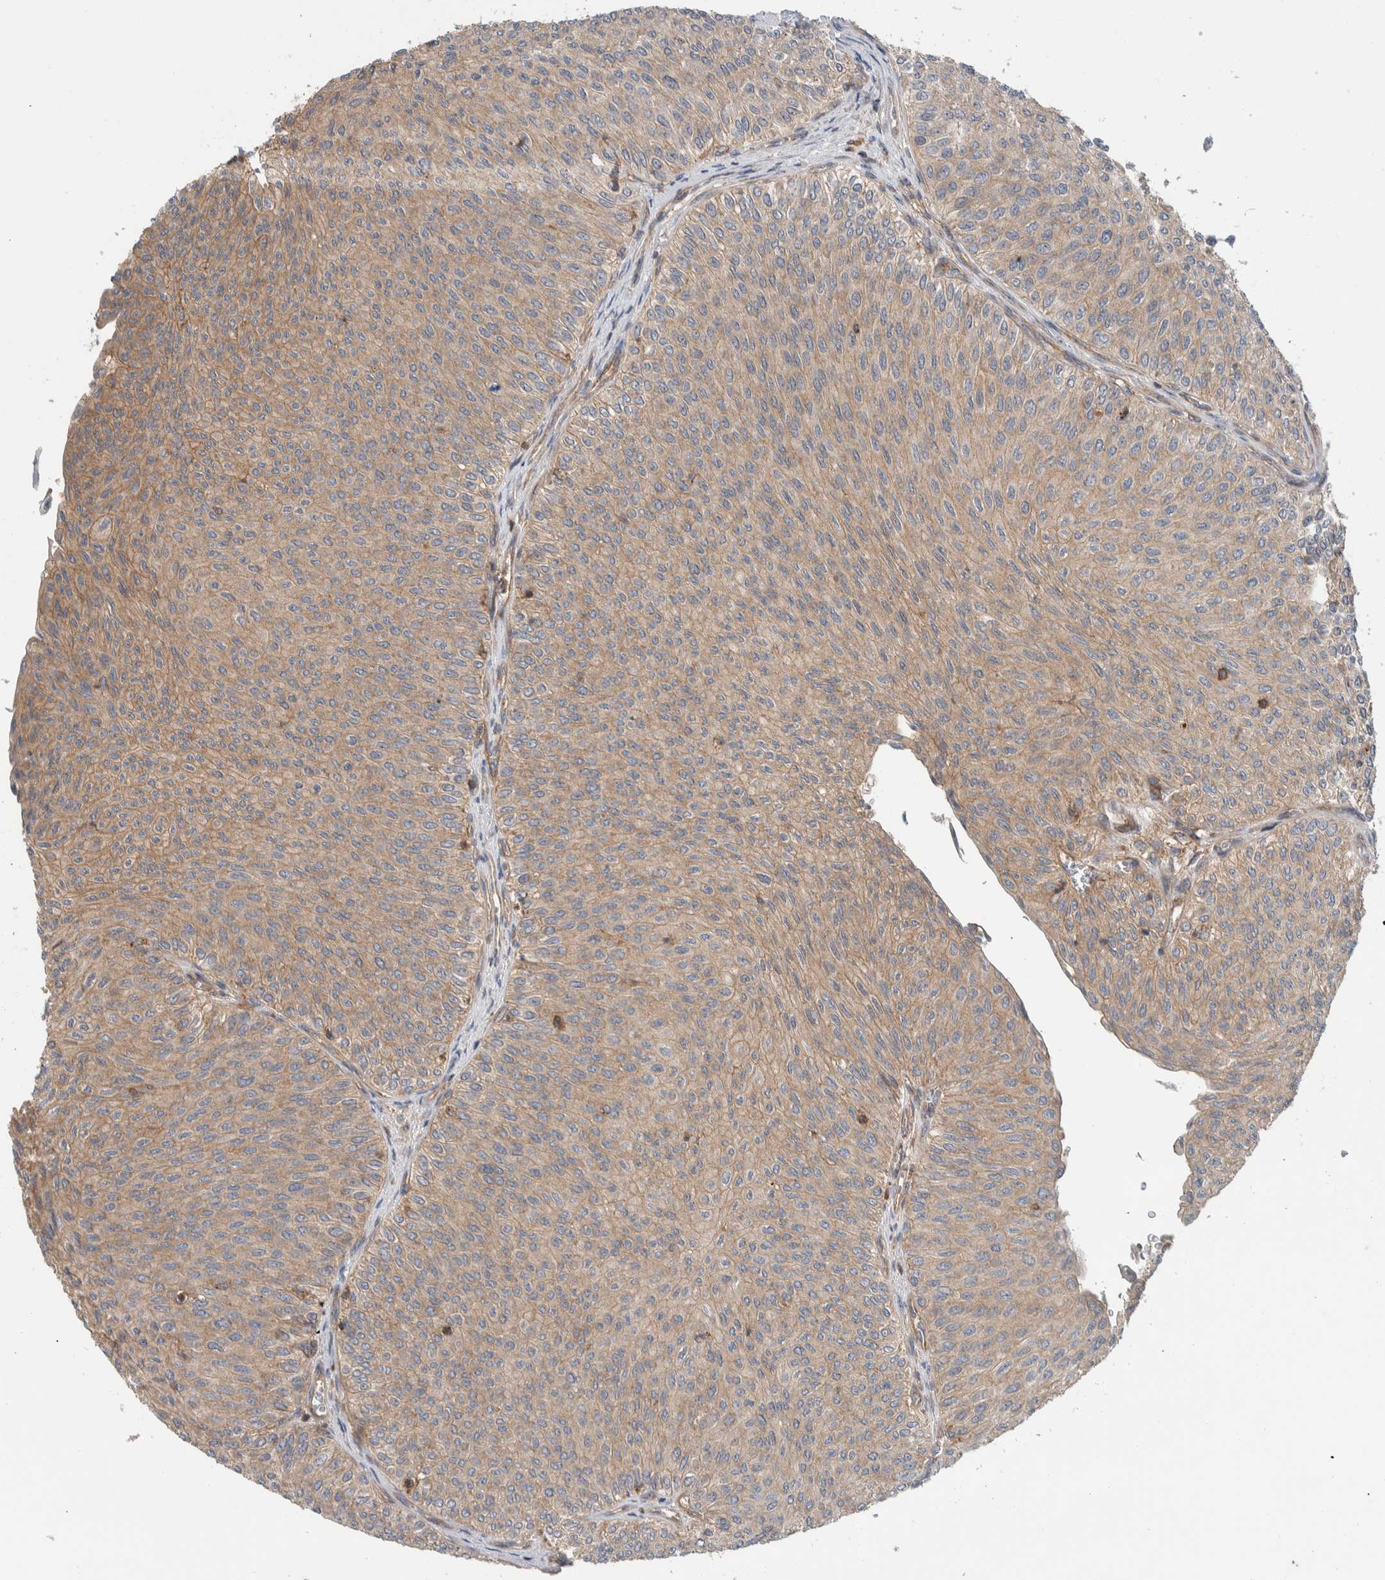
{"staining": {"intensity": "moderate", "quantity": ">75%", "location": "cytoplasmic/membranous"}, "tissue": "urothelial cancer", "cell_type": "Tumor cells", "image_type": "cancer", "snomed": [{"axis": "morphology", "description": "Urothelial carcinoma, Low grade"}, {"axis": "topography", "description": "Urinary bladder"}], "caption": "Immunohistochemistry histopathology image of urothelial carcinoma (low-grade) stained for a protein (brown), which reveals medium levels of moderate cytoplasmic/membranous positivity in about >75% of tumor cells.", "gene": "MPRIP", "patient": {"sex": "male", "age": 78}}